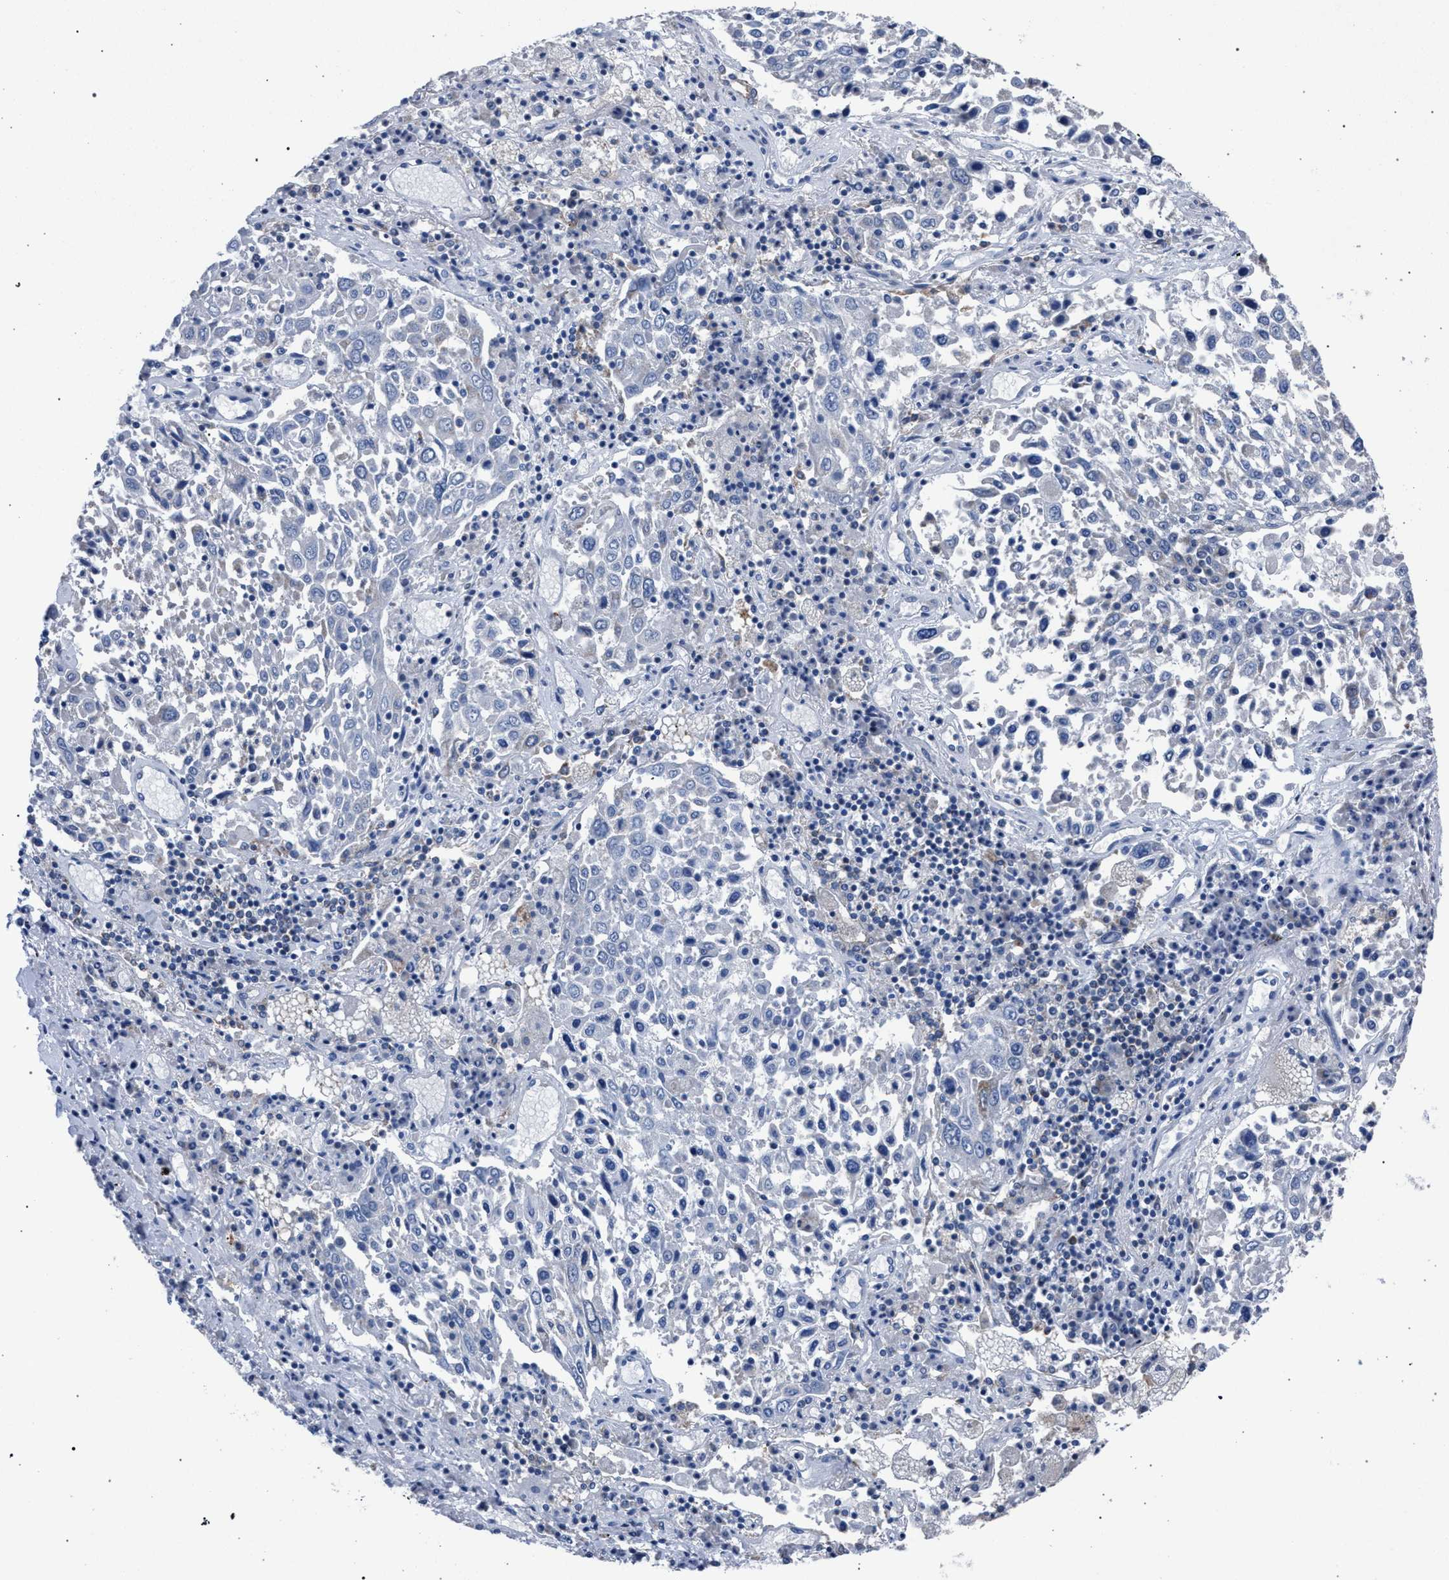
{"staining": {"intensity": "negative", "quantity": "none", "location": "none"}, "tissue": "lung cancer", "cell_type": "Tumor cells", "image_type": "cancer", "snomed": [{"axis": "morphology", "description": "Squamous cell carcinoma, NOS"}, {"axis": "topography", "description": "Lung"}], "caption": "The photomicrograph displays no staining of tumor cells in lung cancer.", "gene": "CRYZ", "patient": {"sex": "male", "age": 65}}